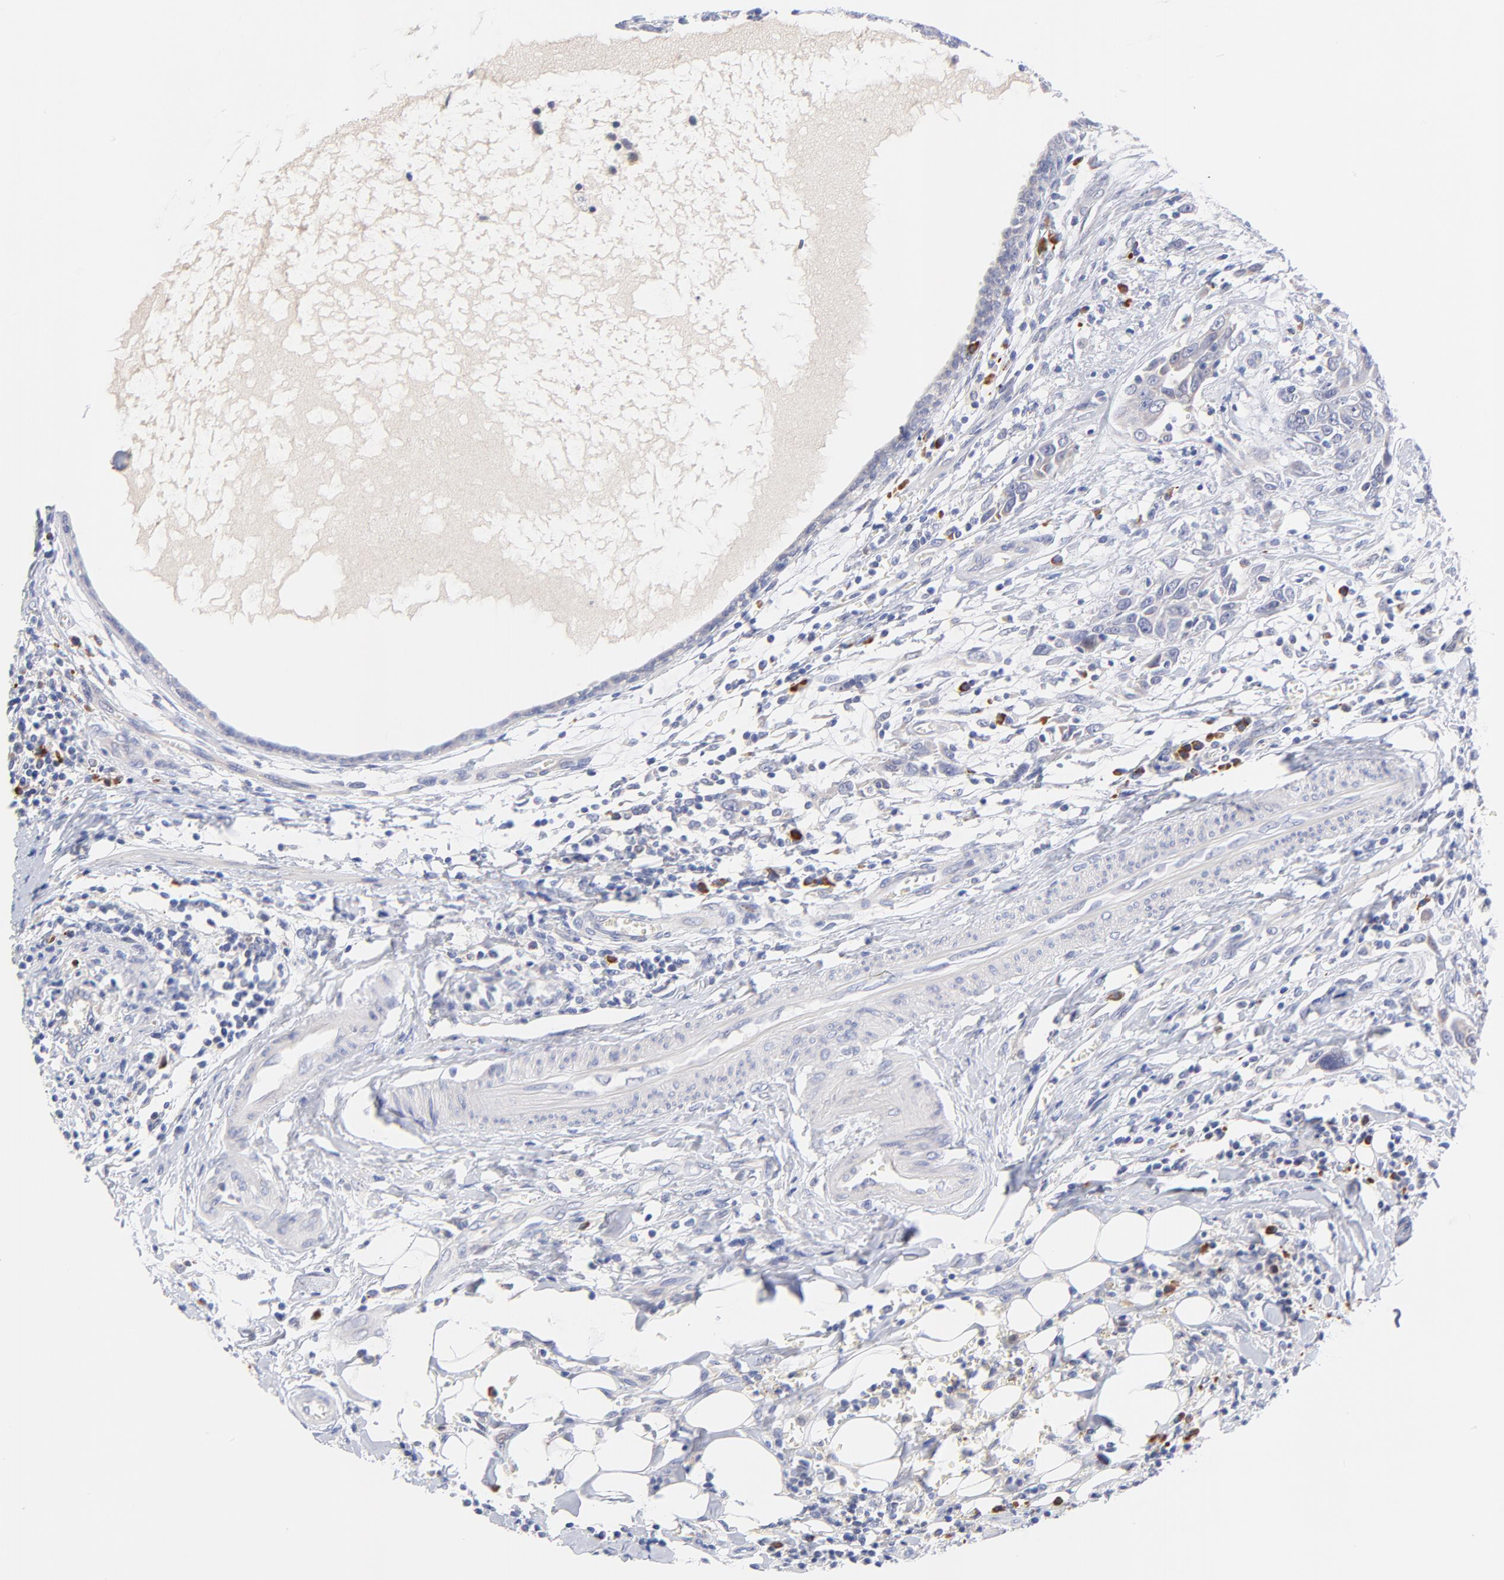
{"staining": {"intensity": "negative", "quantity": "none", "location": "none"}, "tissue": "breast cancer", "cell_type": "Tumor cells", "image_type": "cancer", "snomed": [{"axis": "morphology", "description": "Duct carcinoma"}, {"axis": "topography", "description": "Breast"}], "caption": "Tumor cells are negative for protein expression in human breast invasive ductal carcinoma.", "gene": "AFF2", "patient": {"sex": "female", "age": 50}}